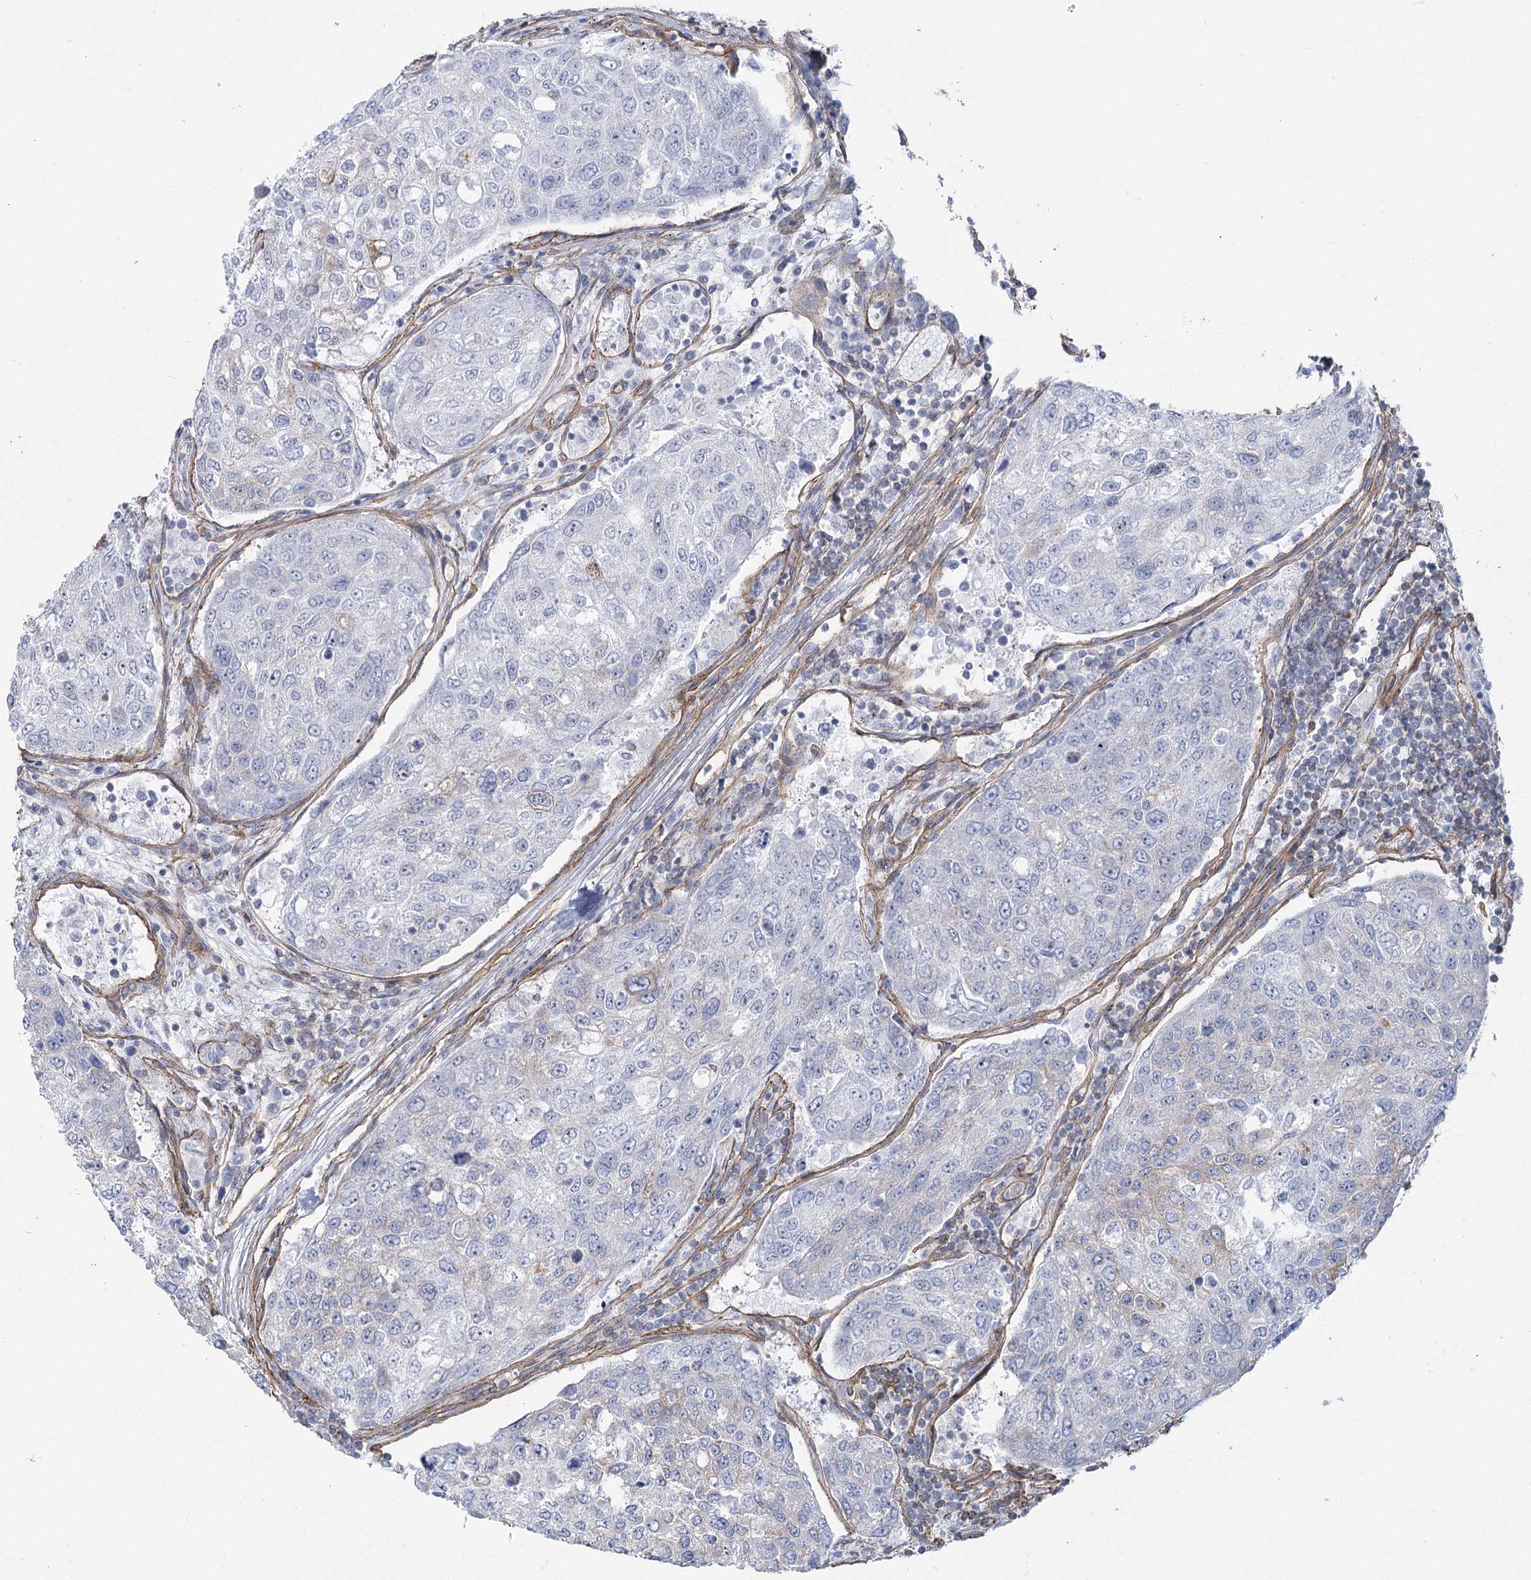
{"staining": {"intensity": "negative", "quantity": "none", "location": "none"}, "tissue": "urothelial cancer", "cell_type": "Tumor cells", "image_type": "cancer", "snomed": [{"axis": "morphology", "description": "Urothelial carcinoma, High grade"}, {"axis": "topography", "description": "Lymph node"}, {"axis": "topography", "description": "Urinary bladder"}], "caption": "Tumor cells are negative for brown protein staining in high-grade urothelial carcinoma.", "gene": "PLEKHA5", "patient": {"sex": "male", "age": 51}}